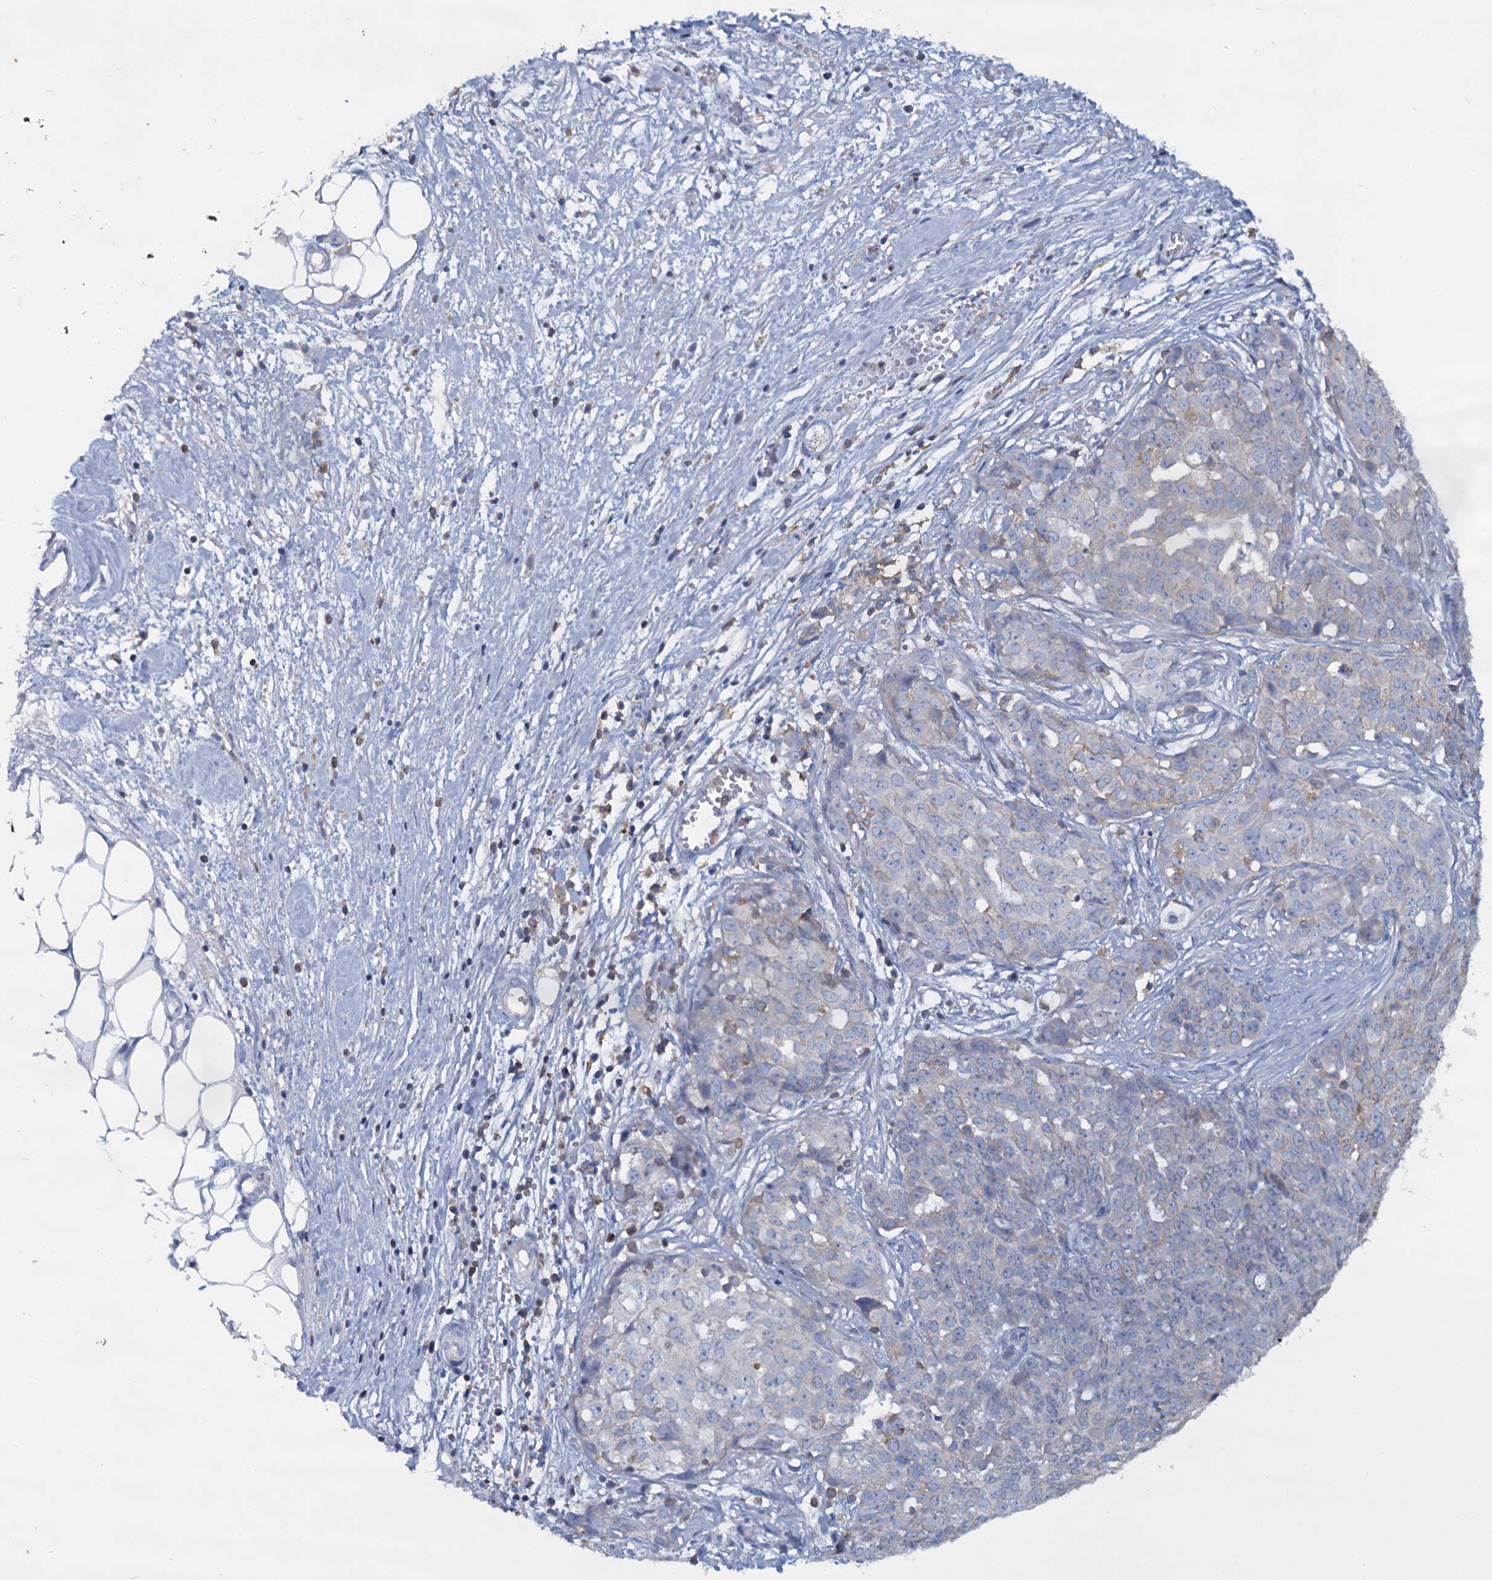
{"staining": {"intensity": "negative", "quantity": "none", "location": "none"}, "tissue": "ovarian cancer", "cell_type": "Tumor cells", "image_type": "cancer", "snomed": [{"axis": "morphology", "description": "Cystadenocarcinoma, serous, NOS"}, {"axis": "topography", "description": "Soft tissue"}, {"axis": "topography", "description": "Ovary"}], "caption": "The IHC photomicrograph has no significant staining in tumor cells of ovarian cancer tissue.", "gene": "LRCH4", "patient": {"sex": "female", "age": 57}}